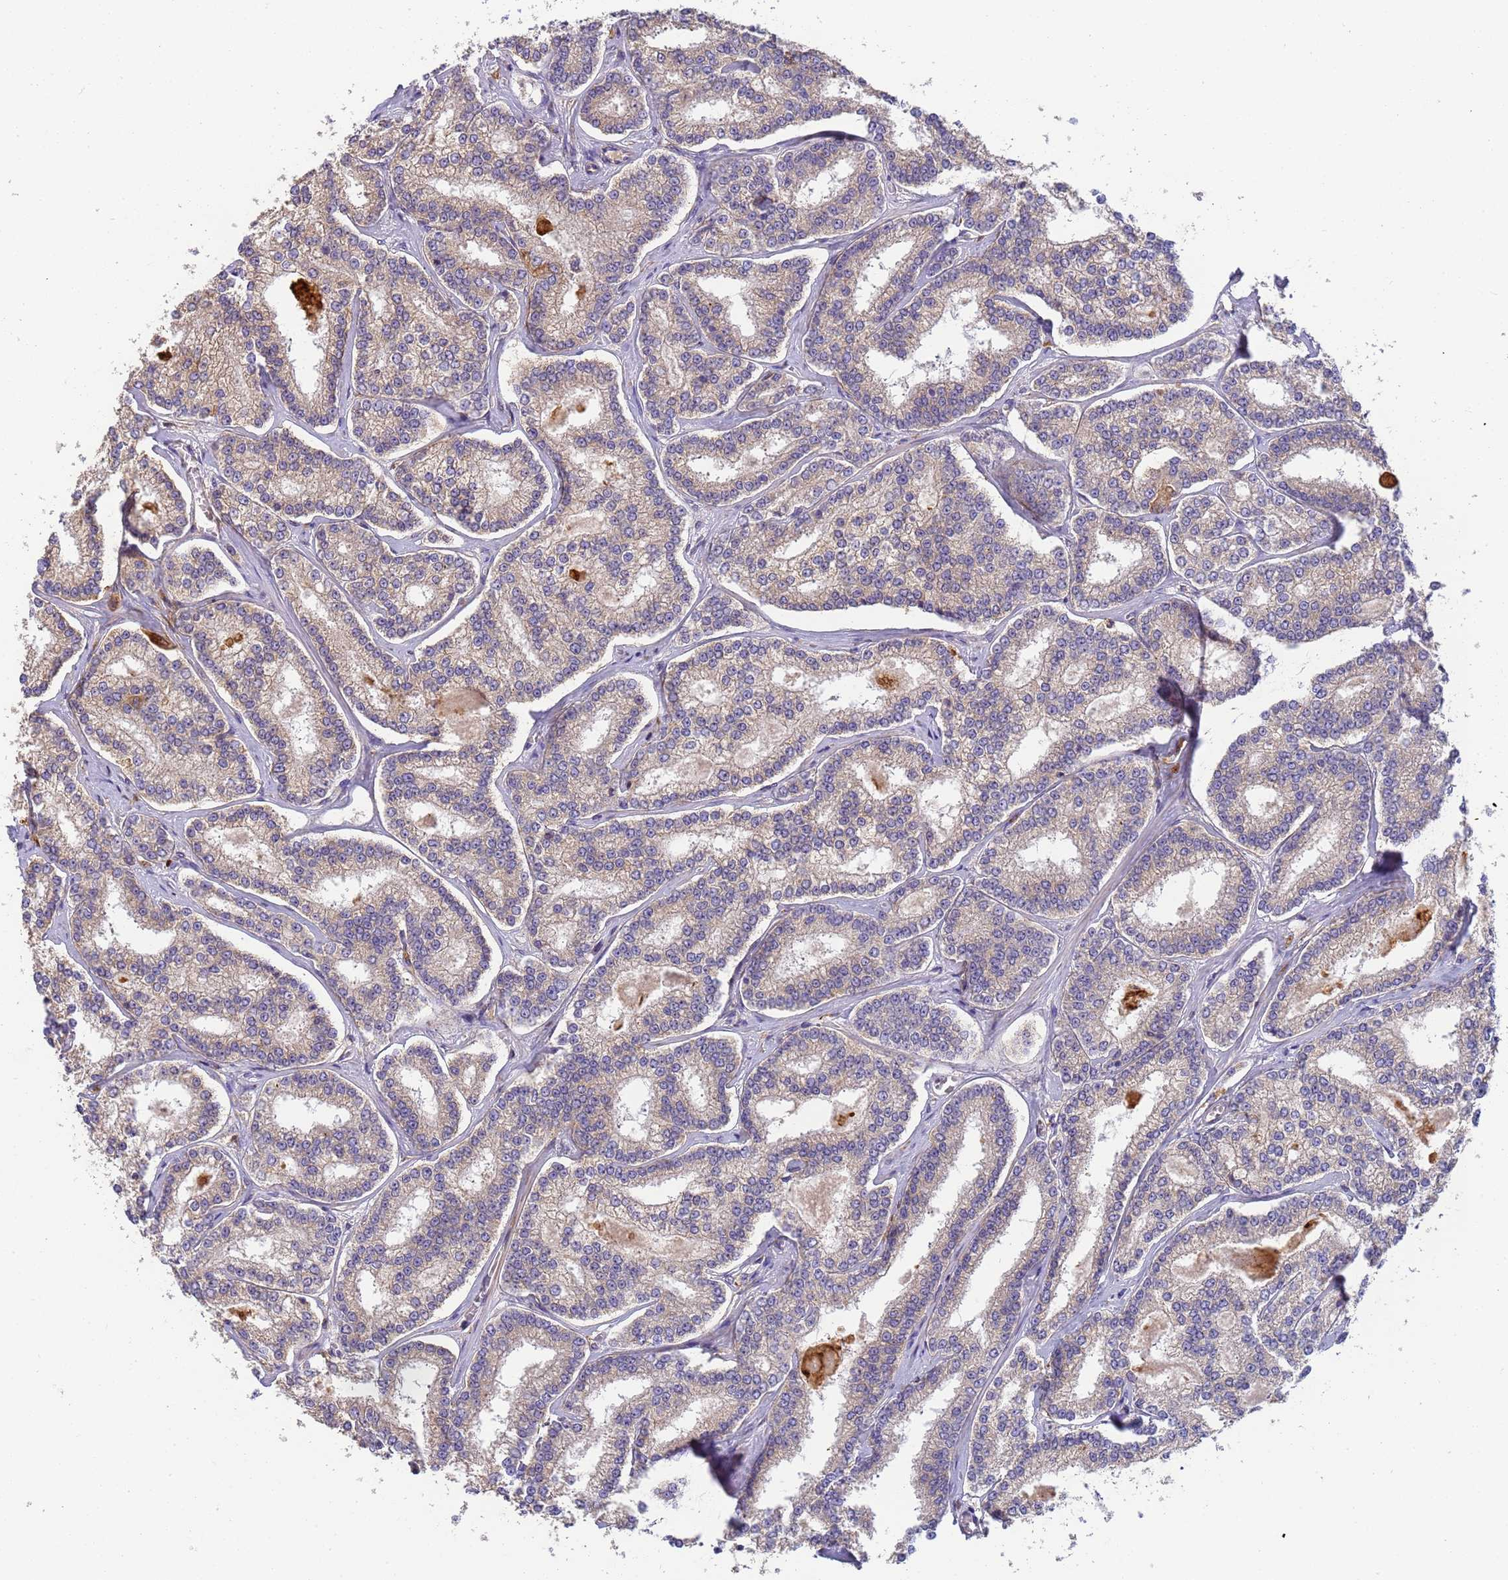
{"staining": {"intensity": "weak", "quantity": "25%-75%", "location": "cytoplasmic/membranous"}, "tissue": "prostate cancer", "cell_type": "Tumor cells", "image_type": "cancer", "snomed": [{"axis": "morphology", "description": "Normal tissue, NOS"}, {"axis": "morphology", "description": "Adenocarcinoma, High grade"}, {"axis": "topography", "description": "Prostate"}], "caption": "Human prostate cancer (high-grade adenocarcinoma) stained for a protein (brown) shows weak cytoplasmic/membranous positive positivity in approximately 25%-75% of tumor cells.", "gene": "M6PR", "patient": {"sex": "male", "age": 83}}